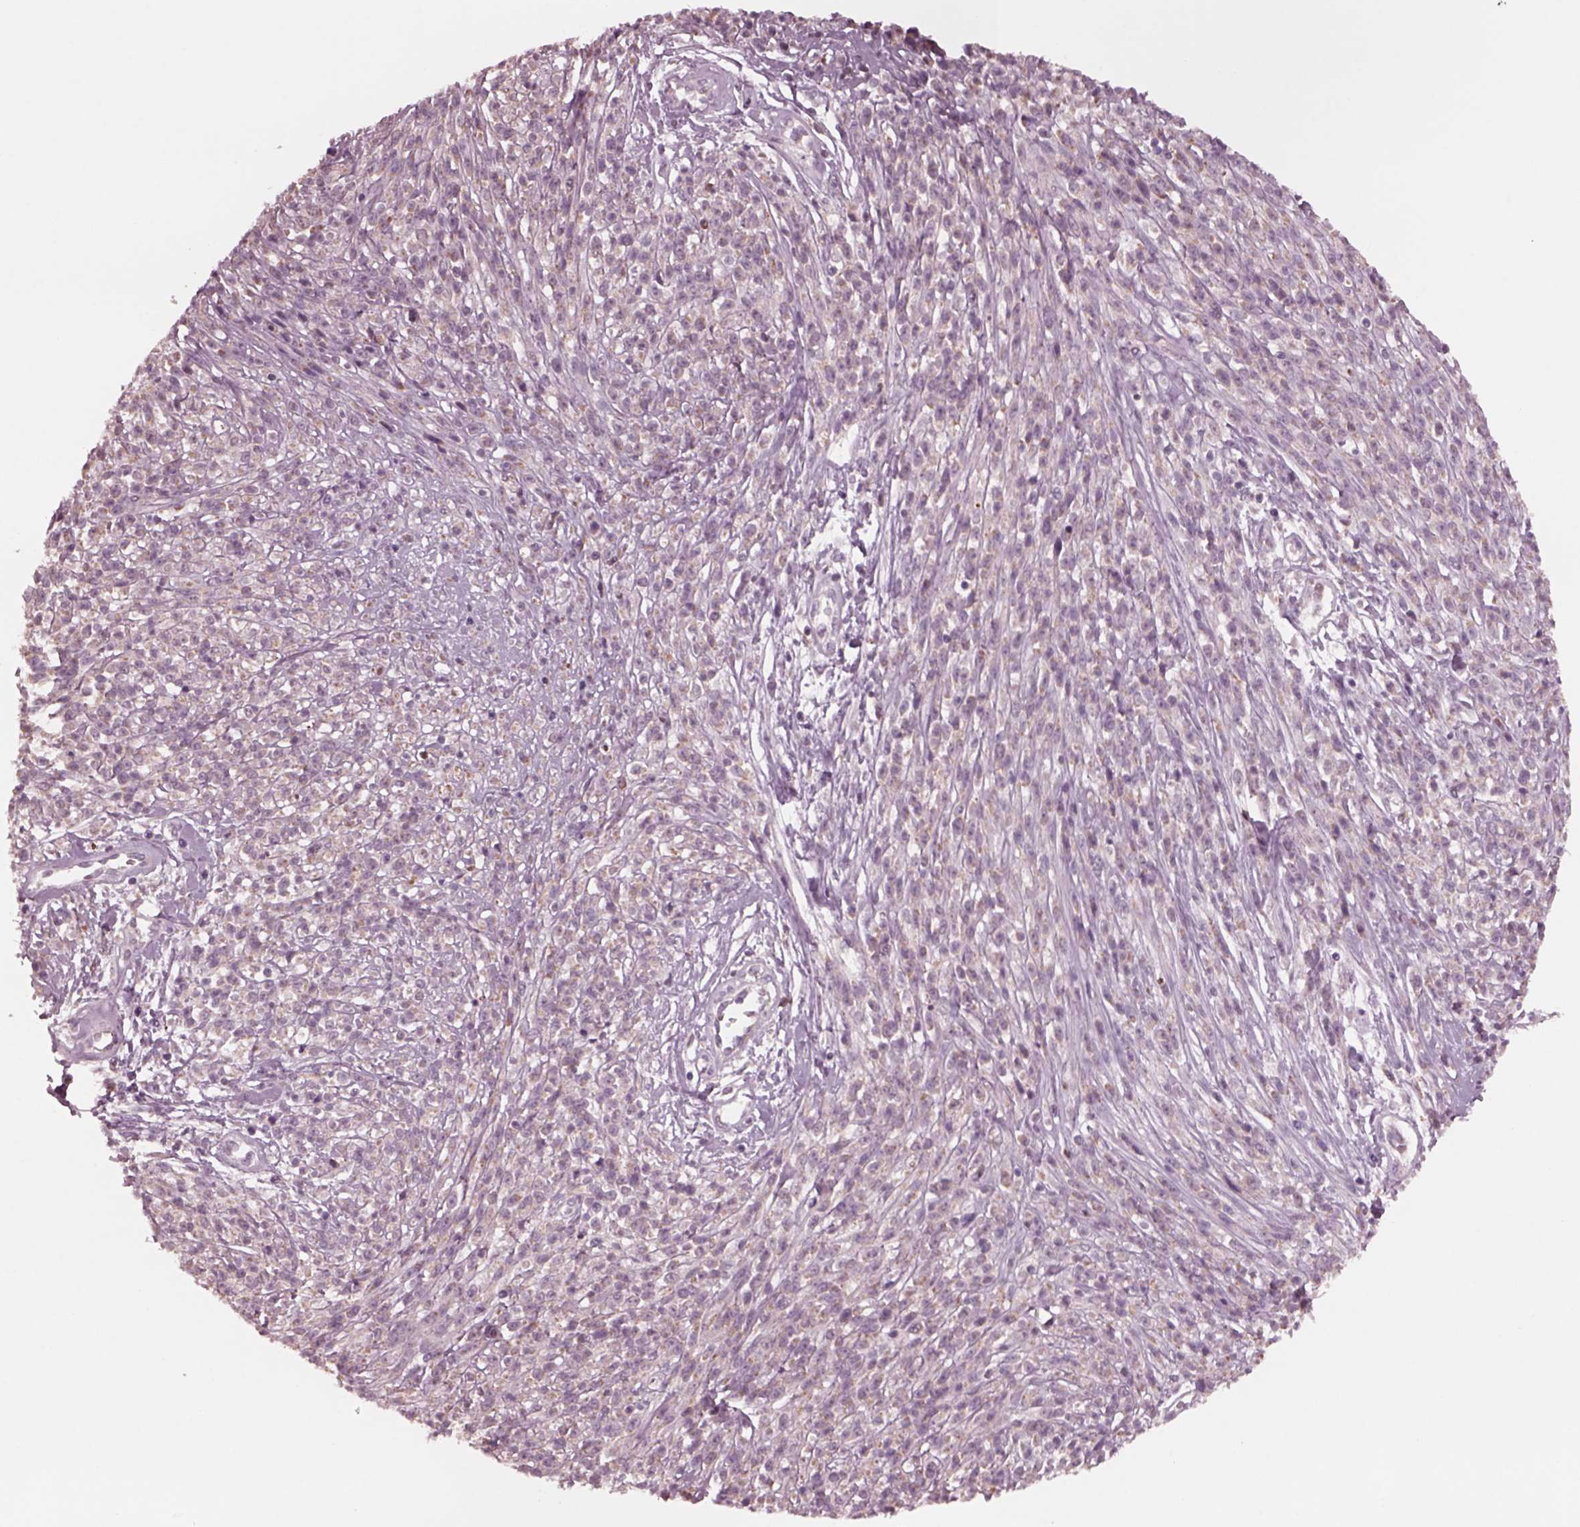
{"staining": {"intensity": "weak", "quantity": "<25%", "location": "cytoplasmic/membranous"}, "tissue": "melanoma", "cell_type": "Tumor cells", "image_type": "cancer", "snomed": [{"axis": "morphology", "description": "Malignant melanoma, NOS"}, {"axis": "topography", "description": "Skin"}, {"axis": "topography", "description": "Skin of trunk"}], "caption": "High magnification brightfield microscopy of malignant melanoma stained with DAB (3,3'-diaminobenzidine) (brown) and counterstained with hematoxylin (blue): tumor cells show no significant positivity.", "gene": "CELSR3", "patient": {"sex": "male", "age": 74}}